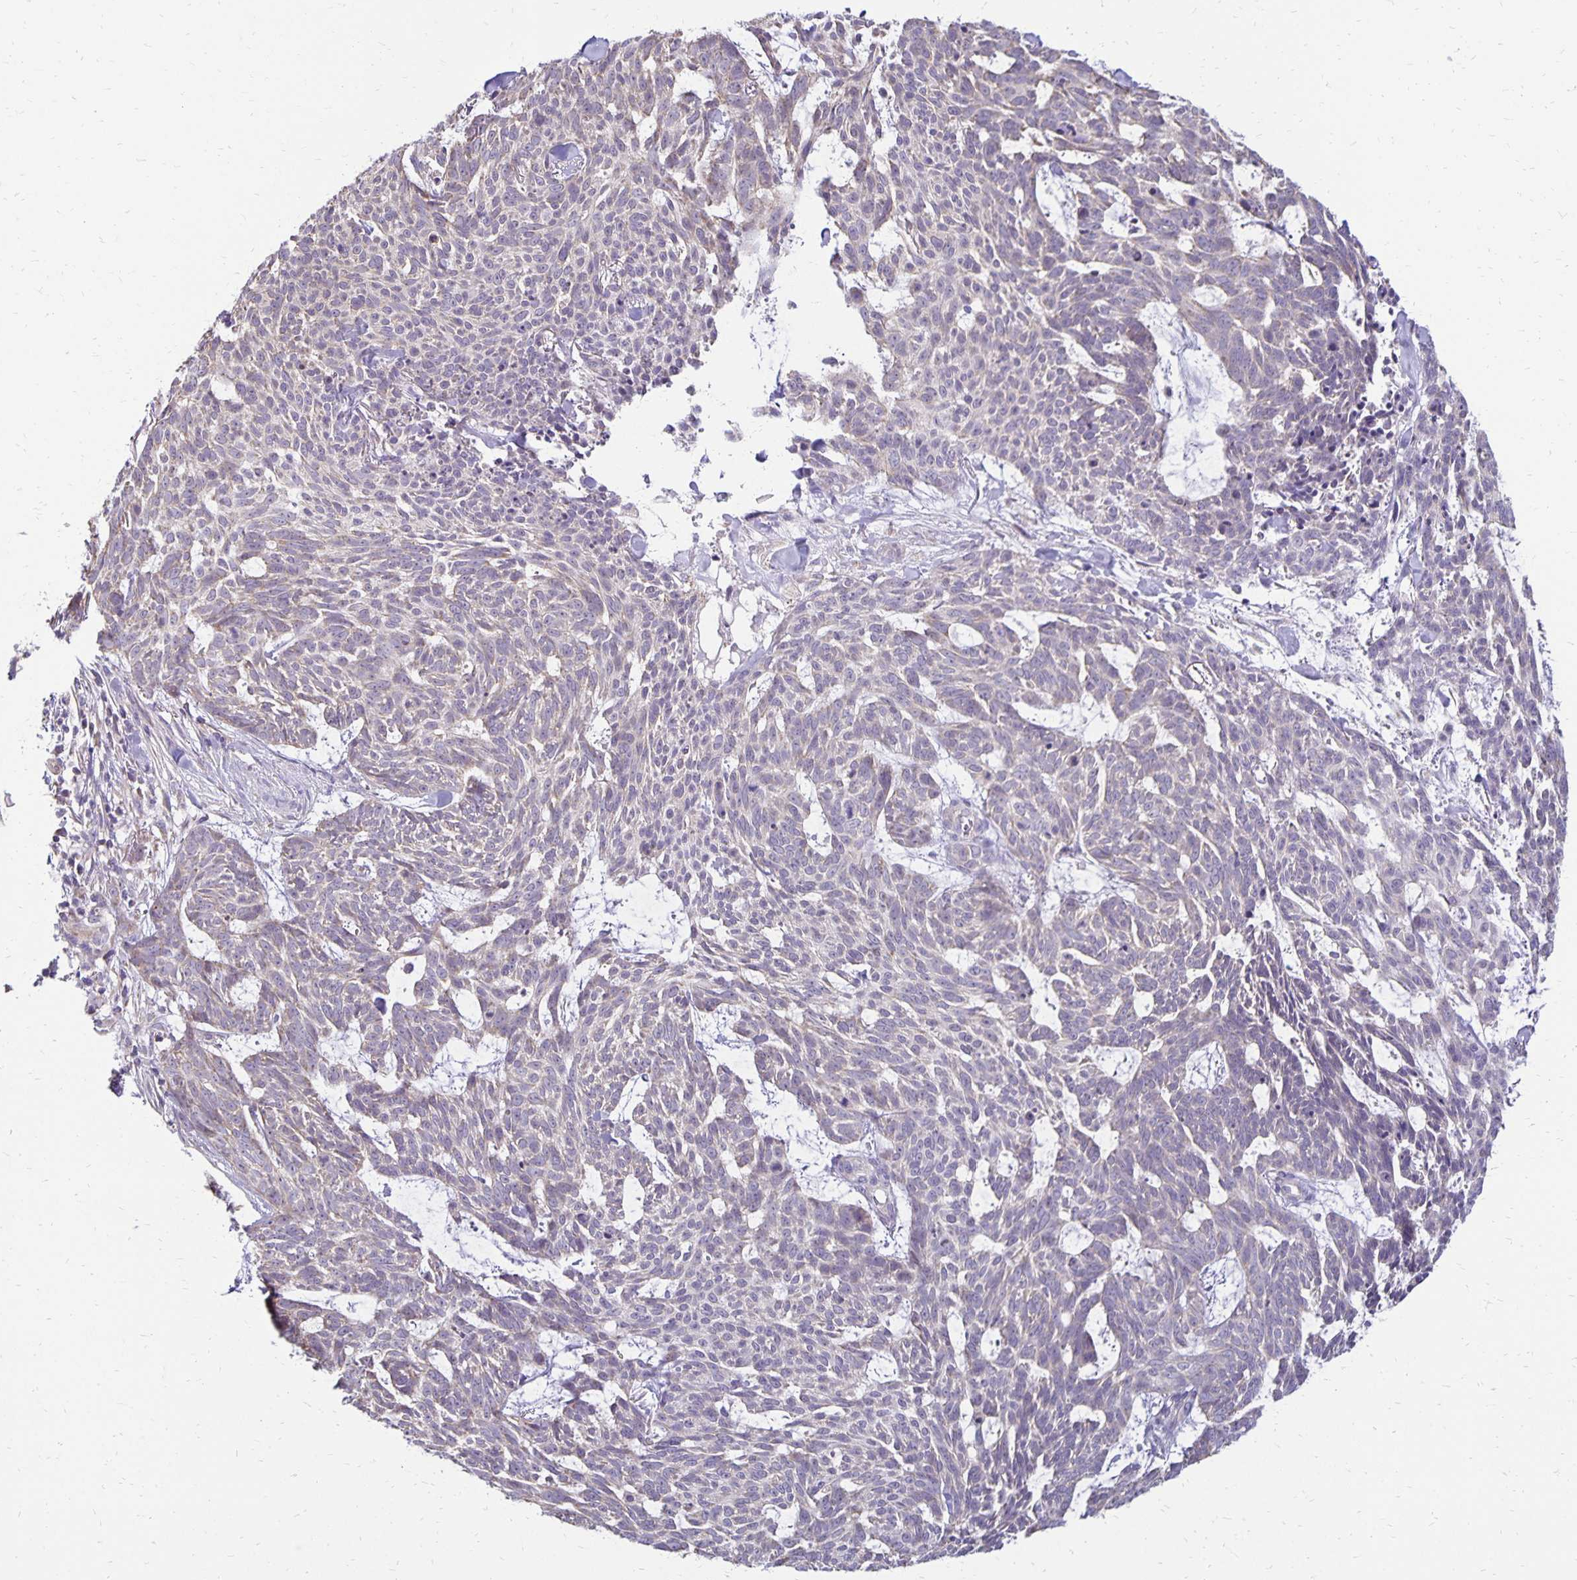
{"staining": {"intensity": "negative", "quantity": "none", "location": "none"}, "tissue": "skin cancer", "cell_type": "Tumor cells", "image_type": "cancer", "snomed": [{"axis": "morphology", "description": "Basal cell carcinoma"}, {"axis": "topography", "description": "Skin"}], "caption": "Basal cell carcinoma (skin) was stained to show a protein in brown. There is no significant positivity in tumor cells. Brightfield microscopy of IHC stained with DAB (3,3'-diaminobenzidine) (brown) and hematoxylin (blue), captured at high magnification.", "gene": "FN3K", "patient": {"sex": "female", "age": 93}}